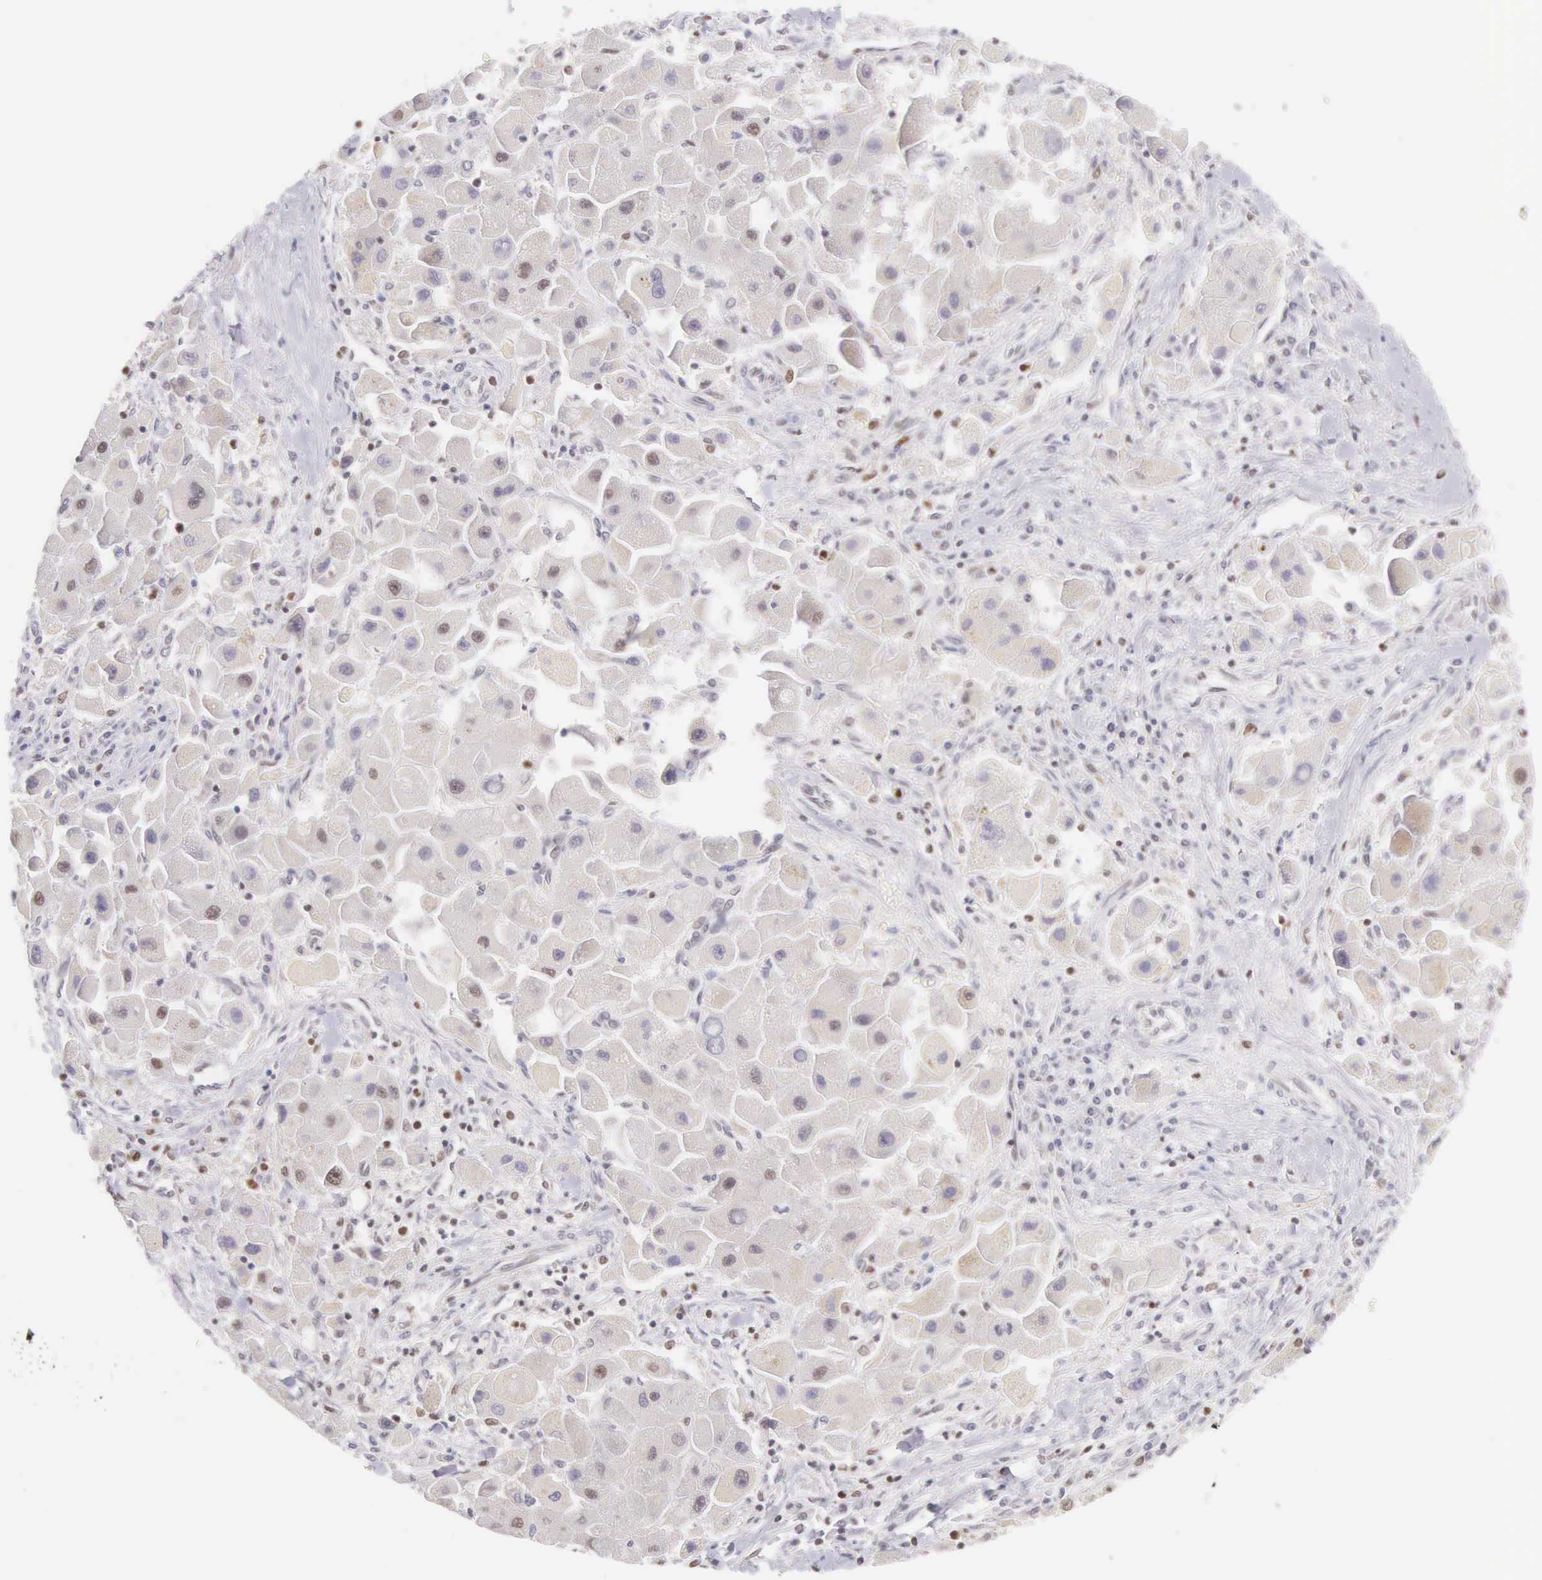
{"staining": {"intensity": "moderate", "quantity": "<25%", "location": "nuclear"}, "tissue": "liver cancer", "cell_type": "Tumor cells", "image_type": "cancer", "snomed": [{"axis": "morphology", "description": "Carcinoma, Hepatocellular, NOS"}, {"axis": "topography", "description": "Liver"}], "caption": "Hepatocellular carcinoma (liver) tissue shows moderate nuclear positivity in about <25% of tumor cells, visualized by immunohistochemistry. (Stains: DAB (3,3'-diaminobenzidine) in brown, nuclei in blue, Microscopy: brightfield microscopy at high magnification).", "gene": "VRK1", "patient": {"sex": "male", "age": 24}}